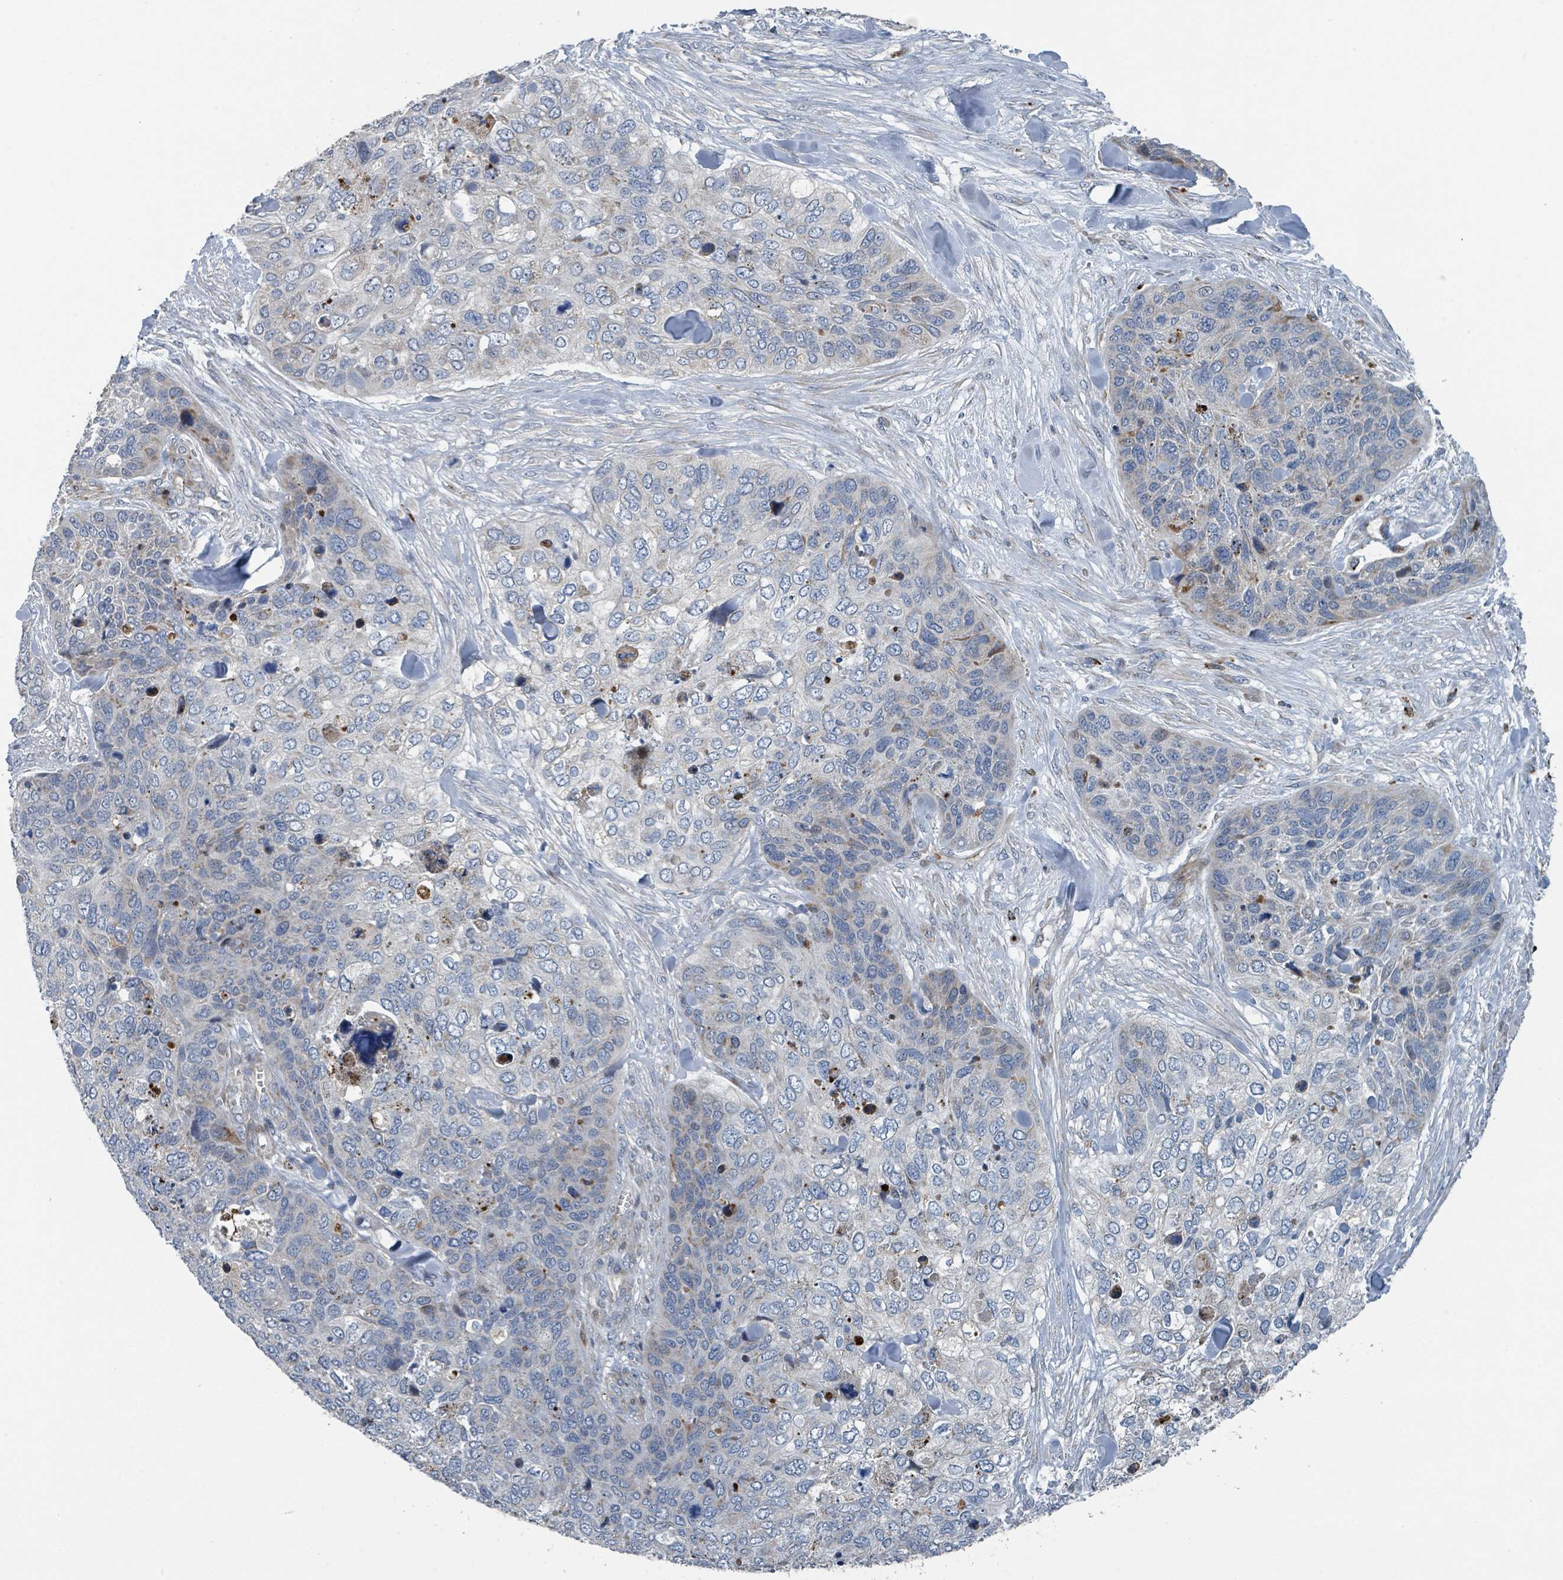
{"staining": {"intensity": "moderate", "quantity": "<25%", "location": "cytoplasmic/membranous"}, "tissue": "skin cancer", "cell_type": "Tumor cells", "image_type": "cancer", "snomed": [{"axis": "morphology", "description": "Basal cell carcinoma"}, {"axis": "topography", "description": "Skin"}], "caption": "Approximately <25% of tumor cells in skin cancer exhibit moderate cytoplasmic/membranous protein staining as visualized by brown immunohistochemical staining.", "gene": "DIPK2A", "patient": {"sex": "female", "age": 74}}